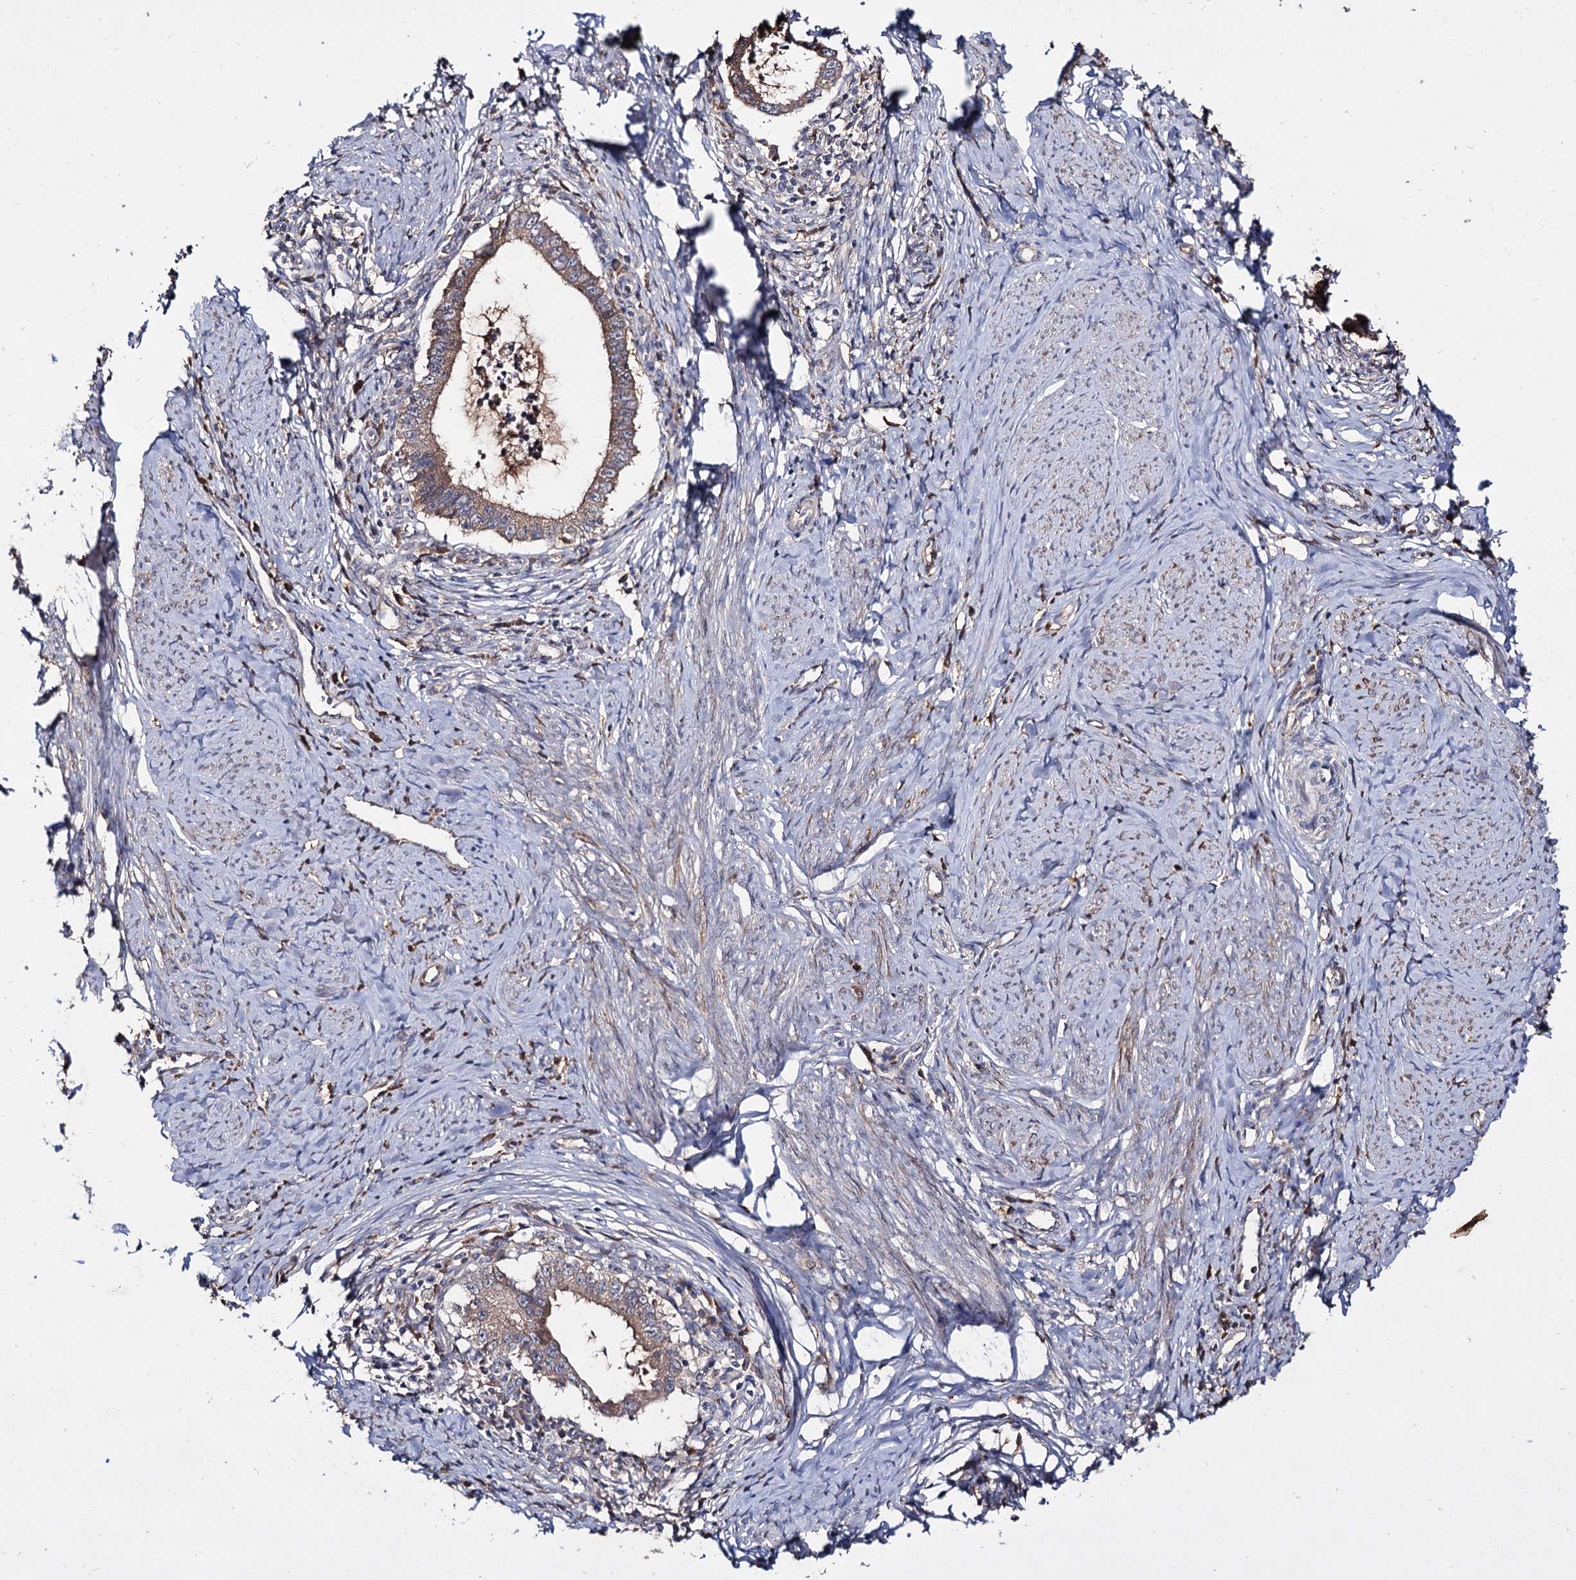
{"staining": {"intensity": "moderate", "quantity": ">75%", "location": "cytoplasmic/membranous"}, "tissue": "cervical cancer", "cell_type": "Tumor cells", "image_type": "cancer", "snomed": [{"axis": "morphology", "description": "Adenocarcinoma, NOS"}, {"axis": "topography", "description": "Cervix"}], "caption": "A medium amount of moderate cytoplasmic/membranous expression is seen in approximately >75% of tumor cells in cervical cancer (adenocarcinoma) tissue.", "gene": "ARFIP2", "patient": {"sex": "female", "age": 36}}